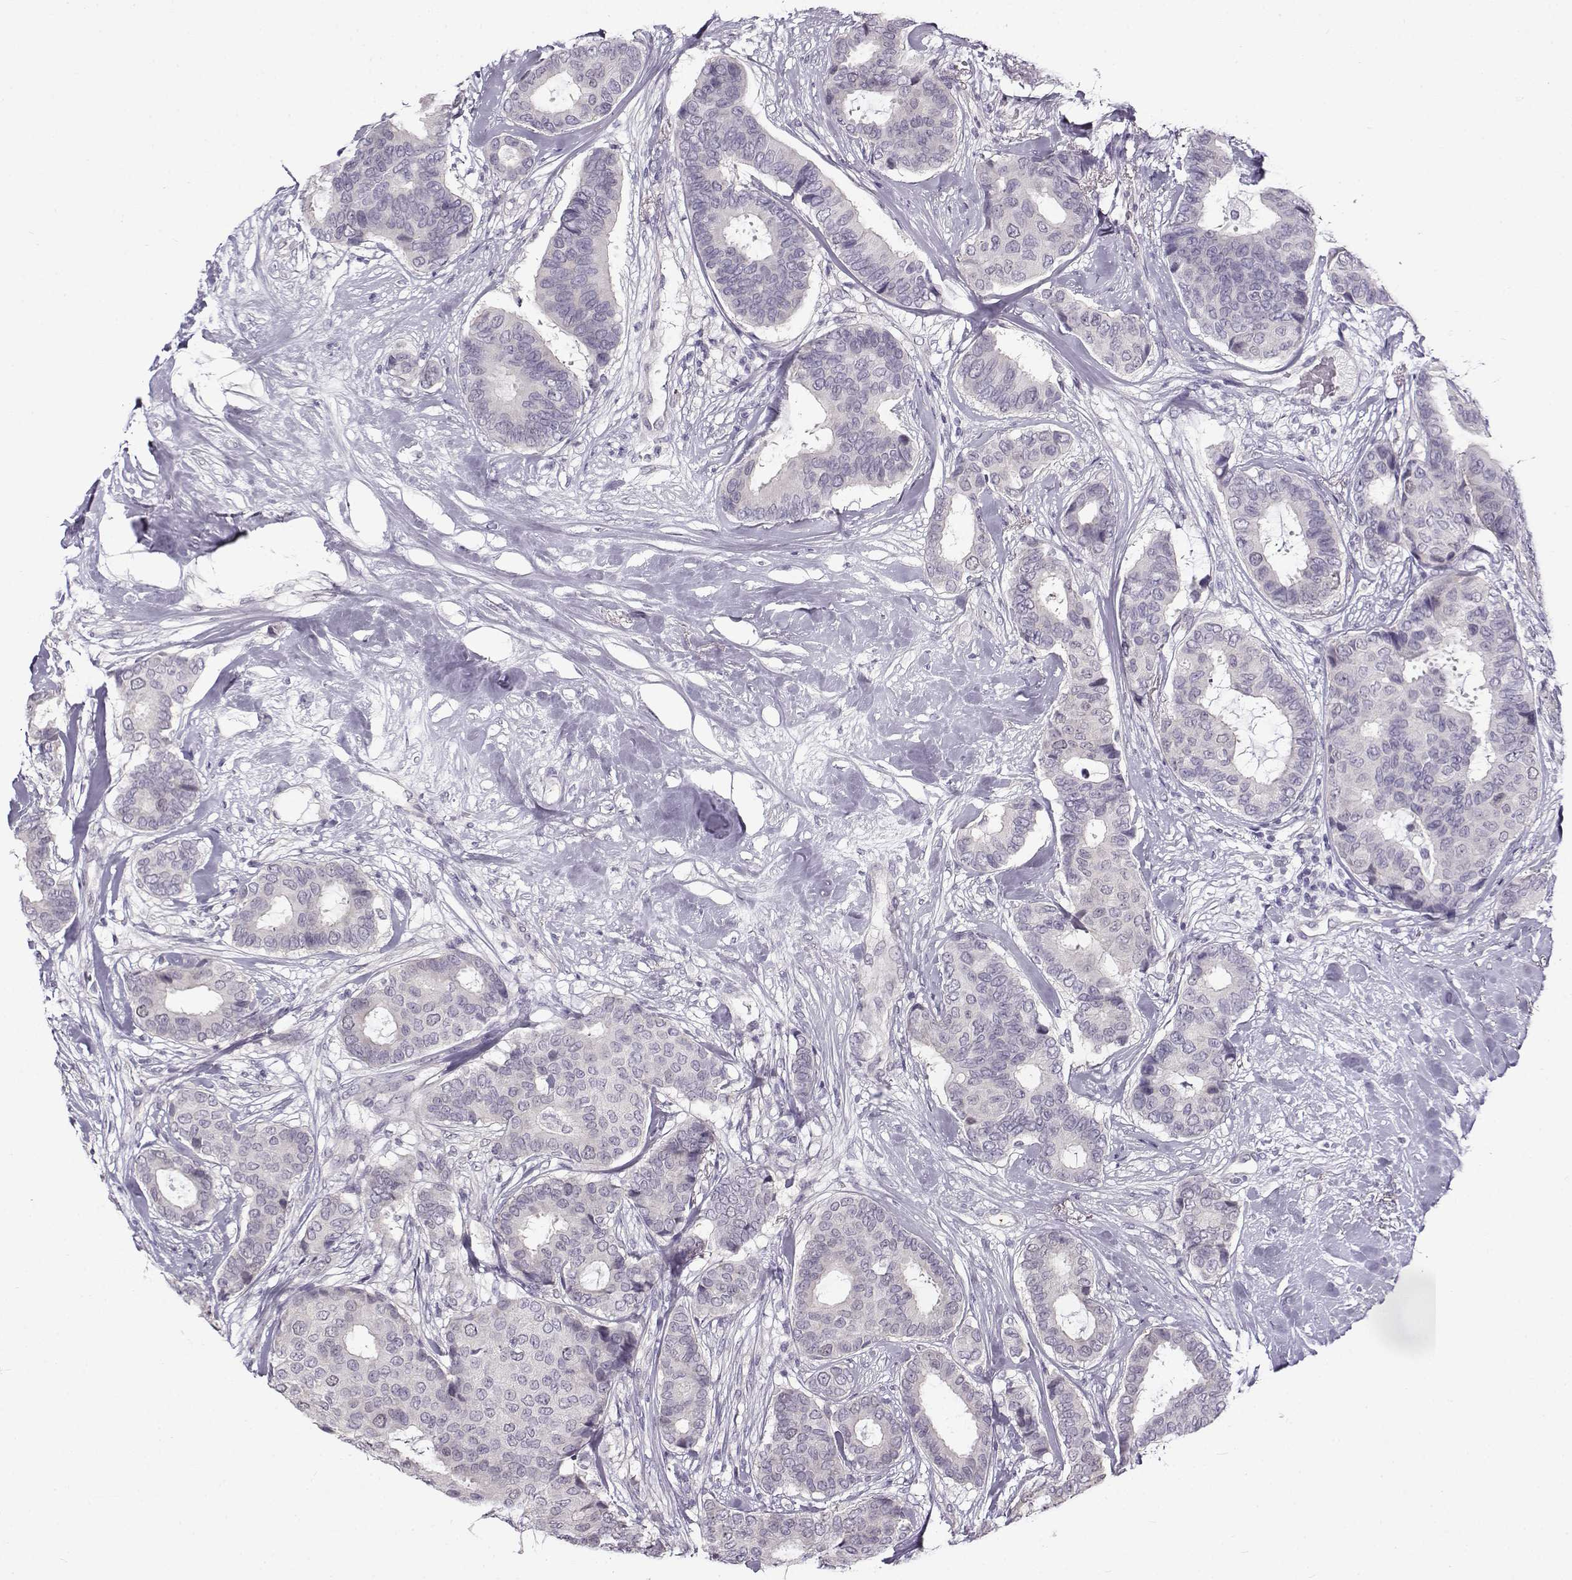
{"staining": {"intensity": "negative", "quantity": "none", "location": "none"}, "tissue": "breast cancer", "cell_type": "Tumor cells", "image_type": "cancer", "snomed": [{"axis": "morphology", "description": "Duct carcinoma"}, {"axis": "topography", "description": "Breast"}], "caption": "Tumor cells are negative for brown protein staining in breast infiltrating ductal carcinoma. The staining was performed using DAB to visualize the protein expression in brown, while the nuclei were stained in blue with hematoxylin (Magnification: 20x).", "gene": "TEX55", "patient": {"sex": "female", "age": 75}}